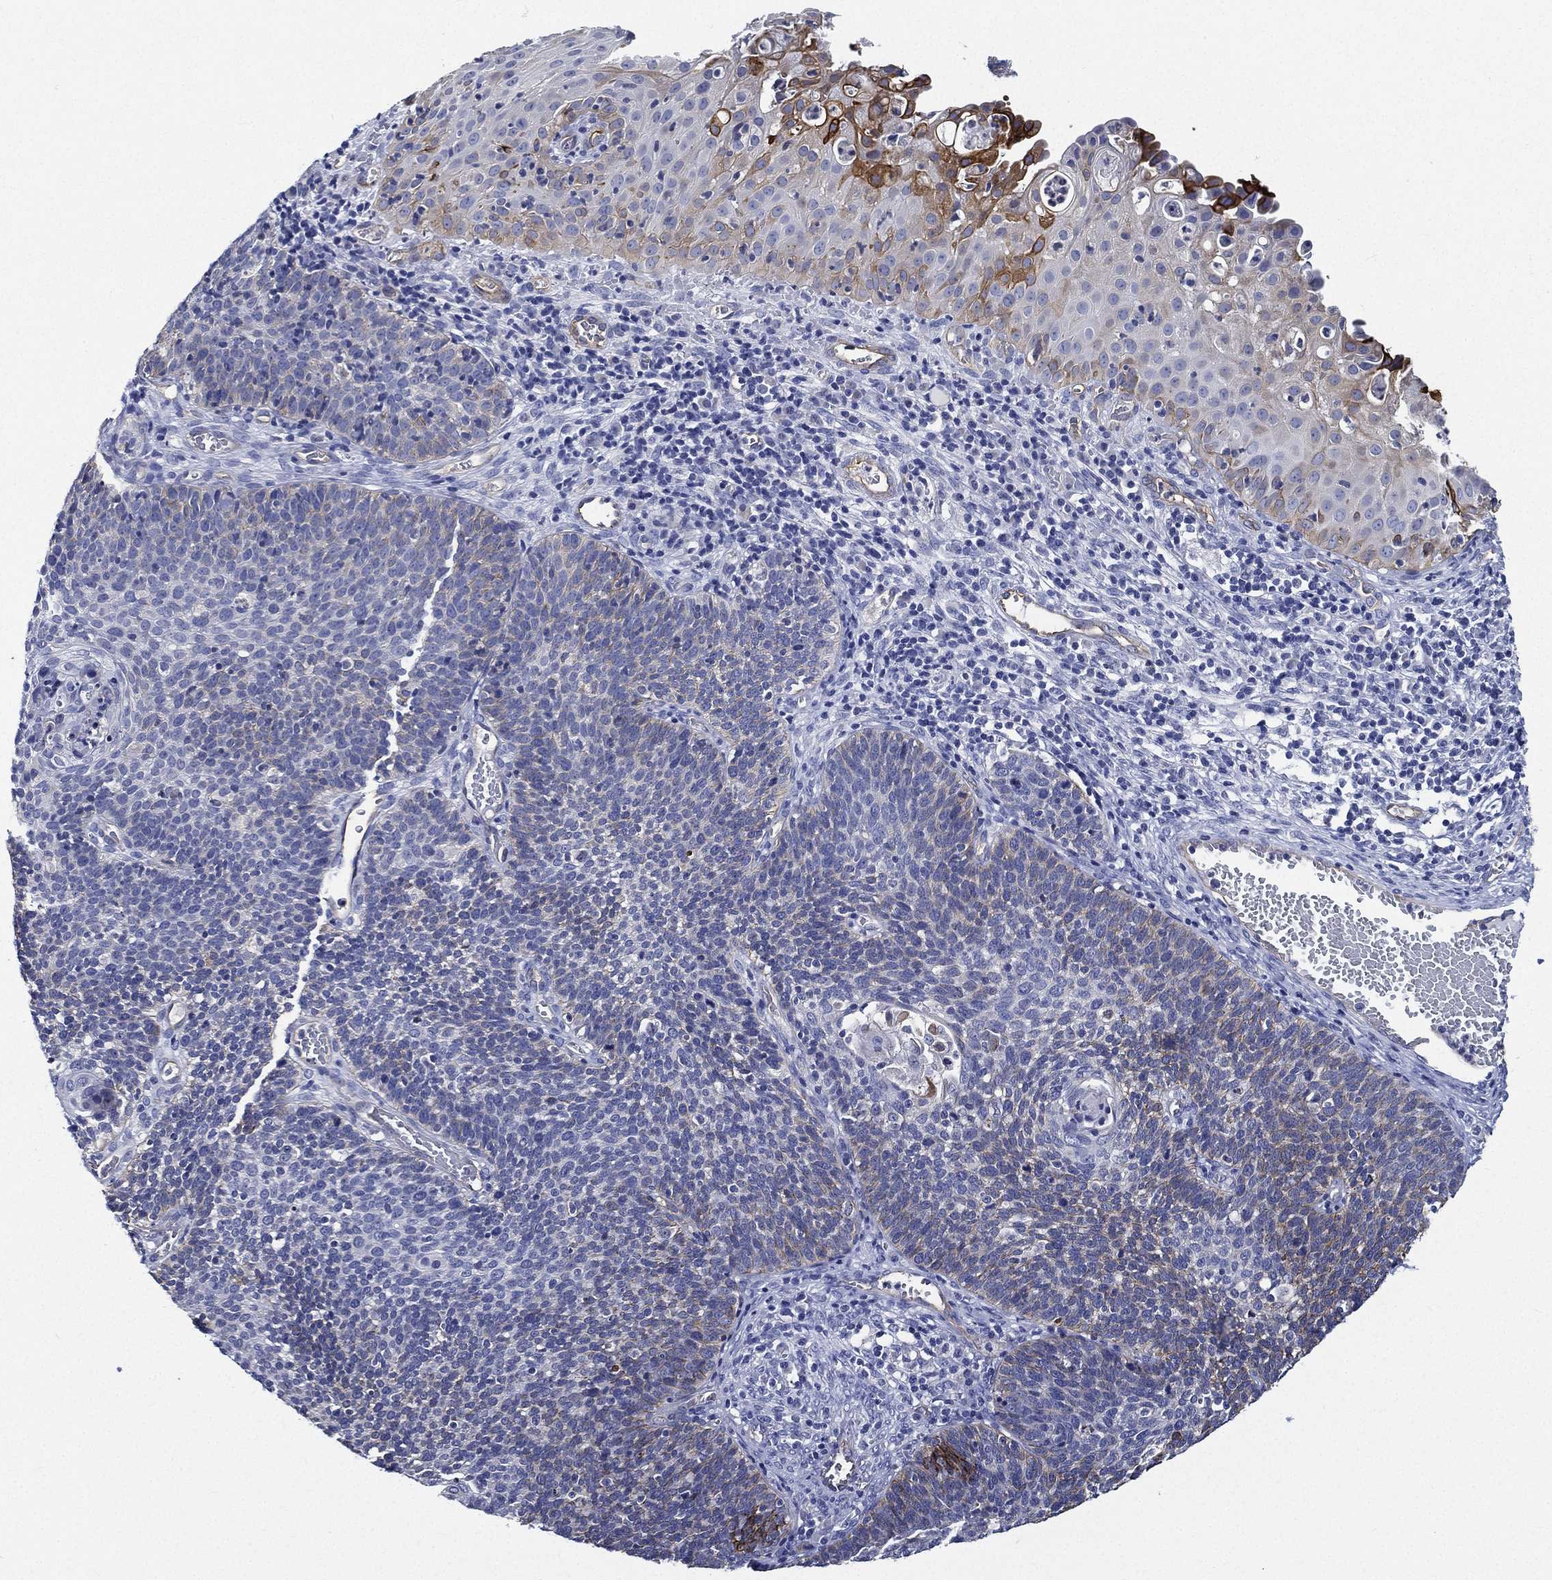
{"staining": {"intensity": "moderate", "quantity": "<25%", "location": "cytoplasmic/membranous"}, "tissue": "cervical cancer", "cell_type": "Tumor cells", "image_type": "cancer", "snomed": [{"axis": "morphology", "description": "Normal tissue, NOS"}, {"axis": "morphology", "description": "Squamous cell carcinoma, NOS"}, {"axis": "topography", "description": "Cervix"}], "caption": "This micrograph reveals squamous cell carcinoma (cervical) stained with IHC to label a protein in brown. The cytoplasmic/membranous of tumor cells show moderate positivity for the protein. Nuclei are counter-stained blue.", "gene": "NEDD9", "patient": {"sex": "female", "age": 39}}